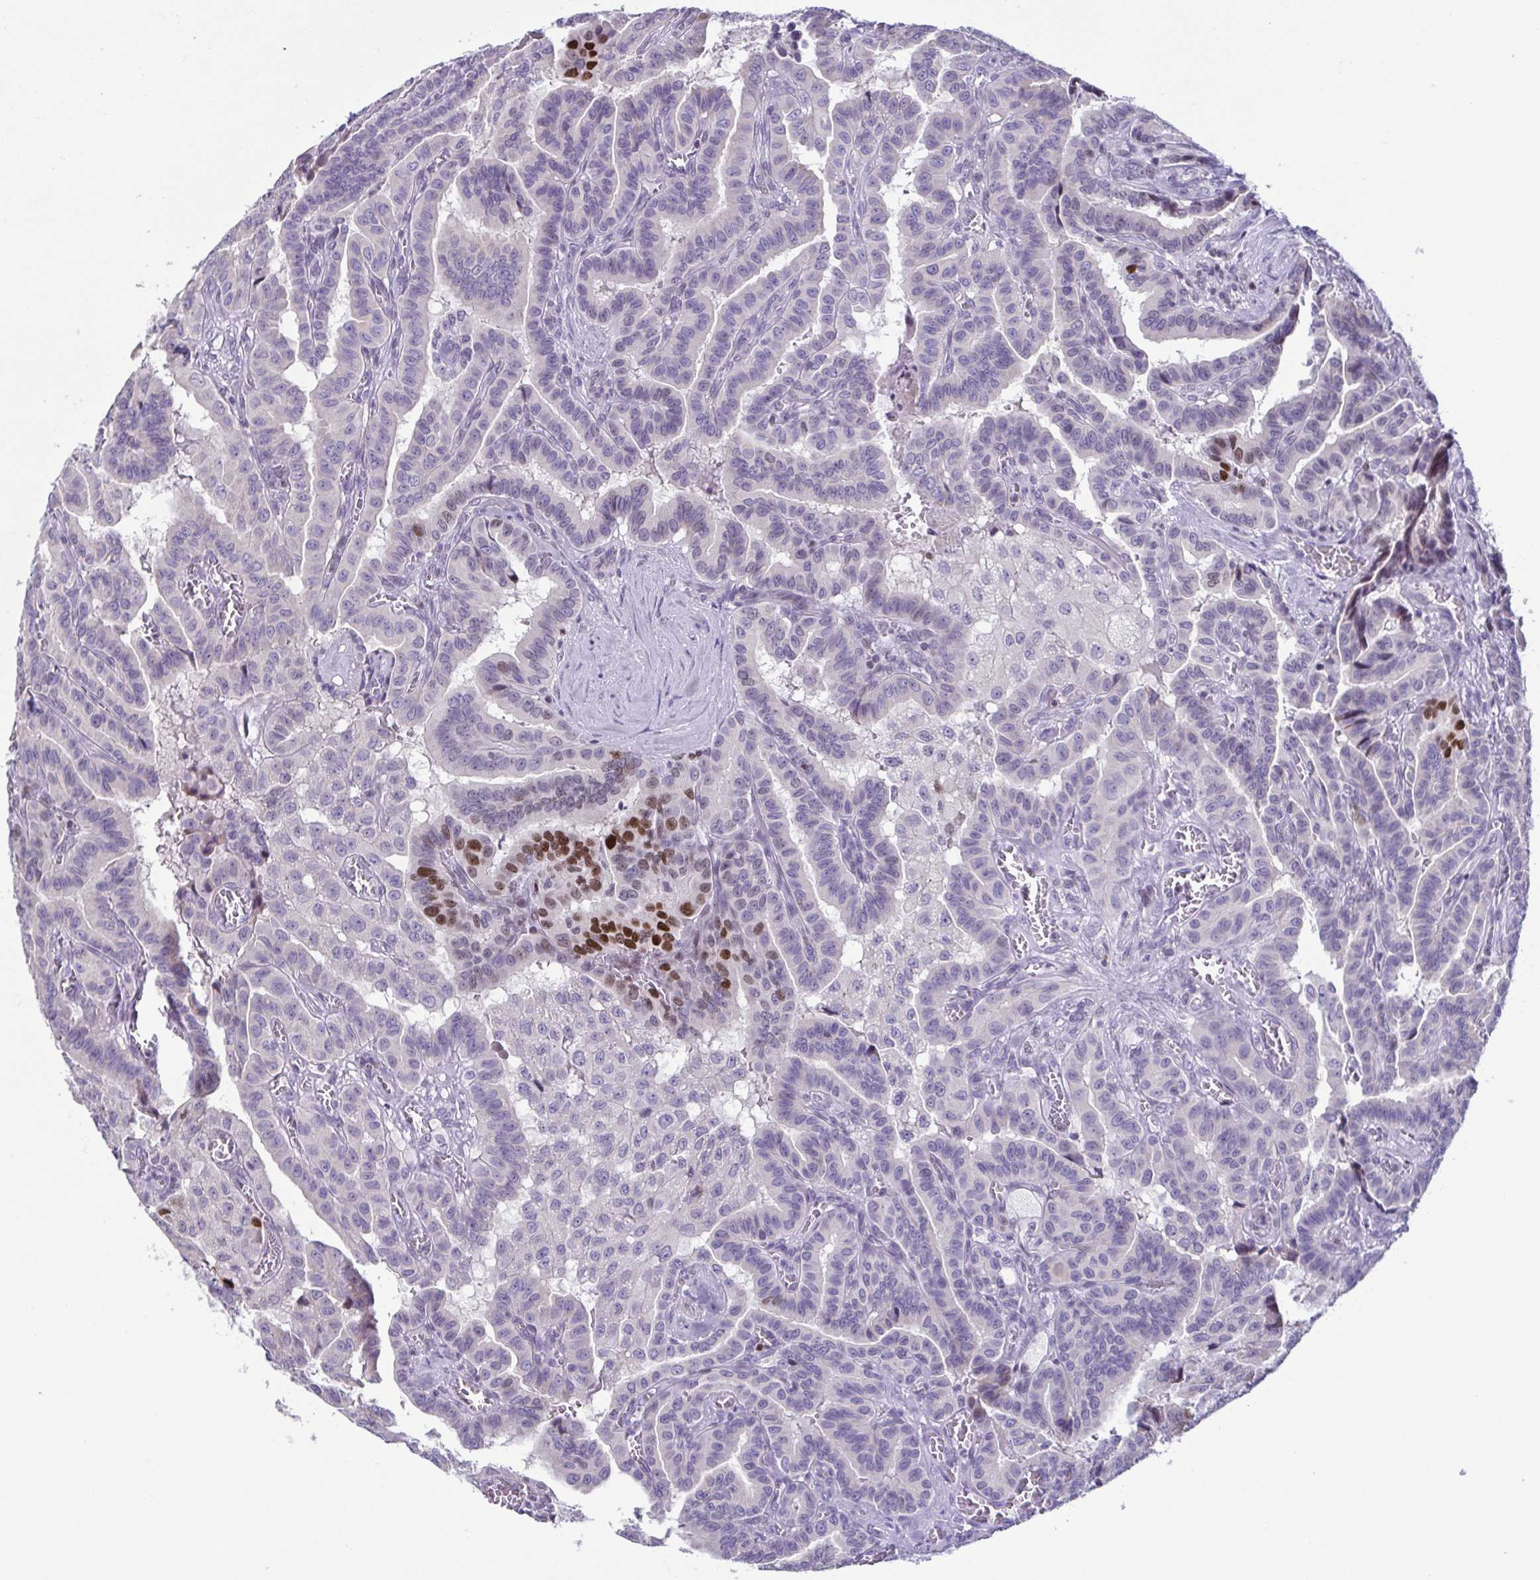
{"staining": {"intensity": "strong", "quantity": "<25%", "location": "nuclear"}, "tissue": "thyroid cancer", "cell_type": "Tumor cells", "image_type": "cancer", "snomed": [{"axis": "morphology", "description": "Papillary adenocarcinoma, NOS"}, {"axis": "morphology", "description": "Papillary adenoma metastatic"}, {"axis": "topography", "description": "Thyroid gland"}], "caption": "Brown immunohistochemical staining in thyroid cancer (papillary adenoma metastatic) displays strong nuclear expression in about <25% of tumor cells.", "gene": "IRF1", "patient": {"sex": "male", "age": 87}}